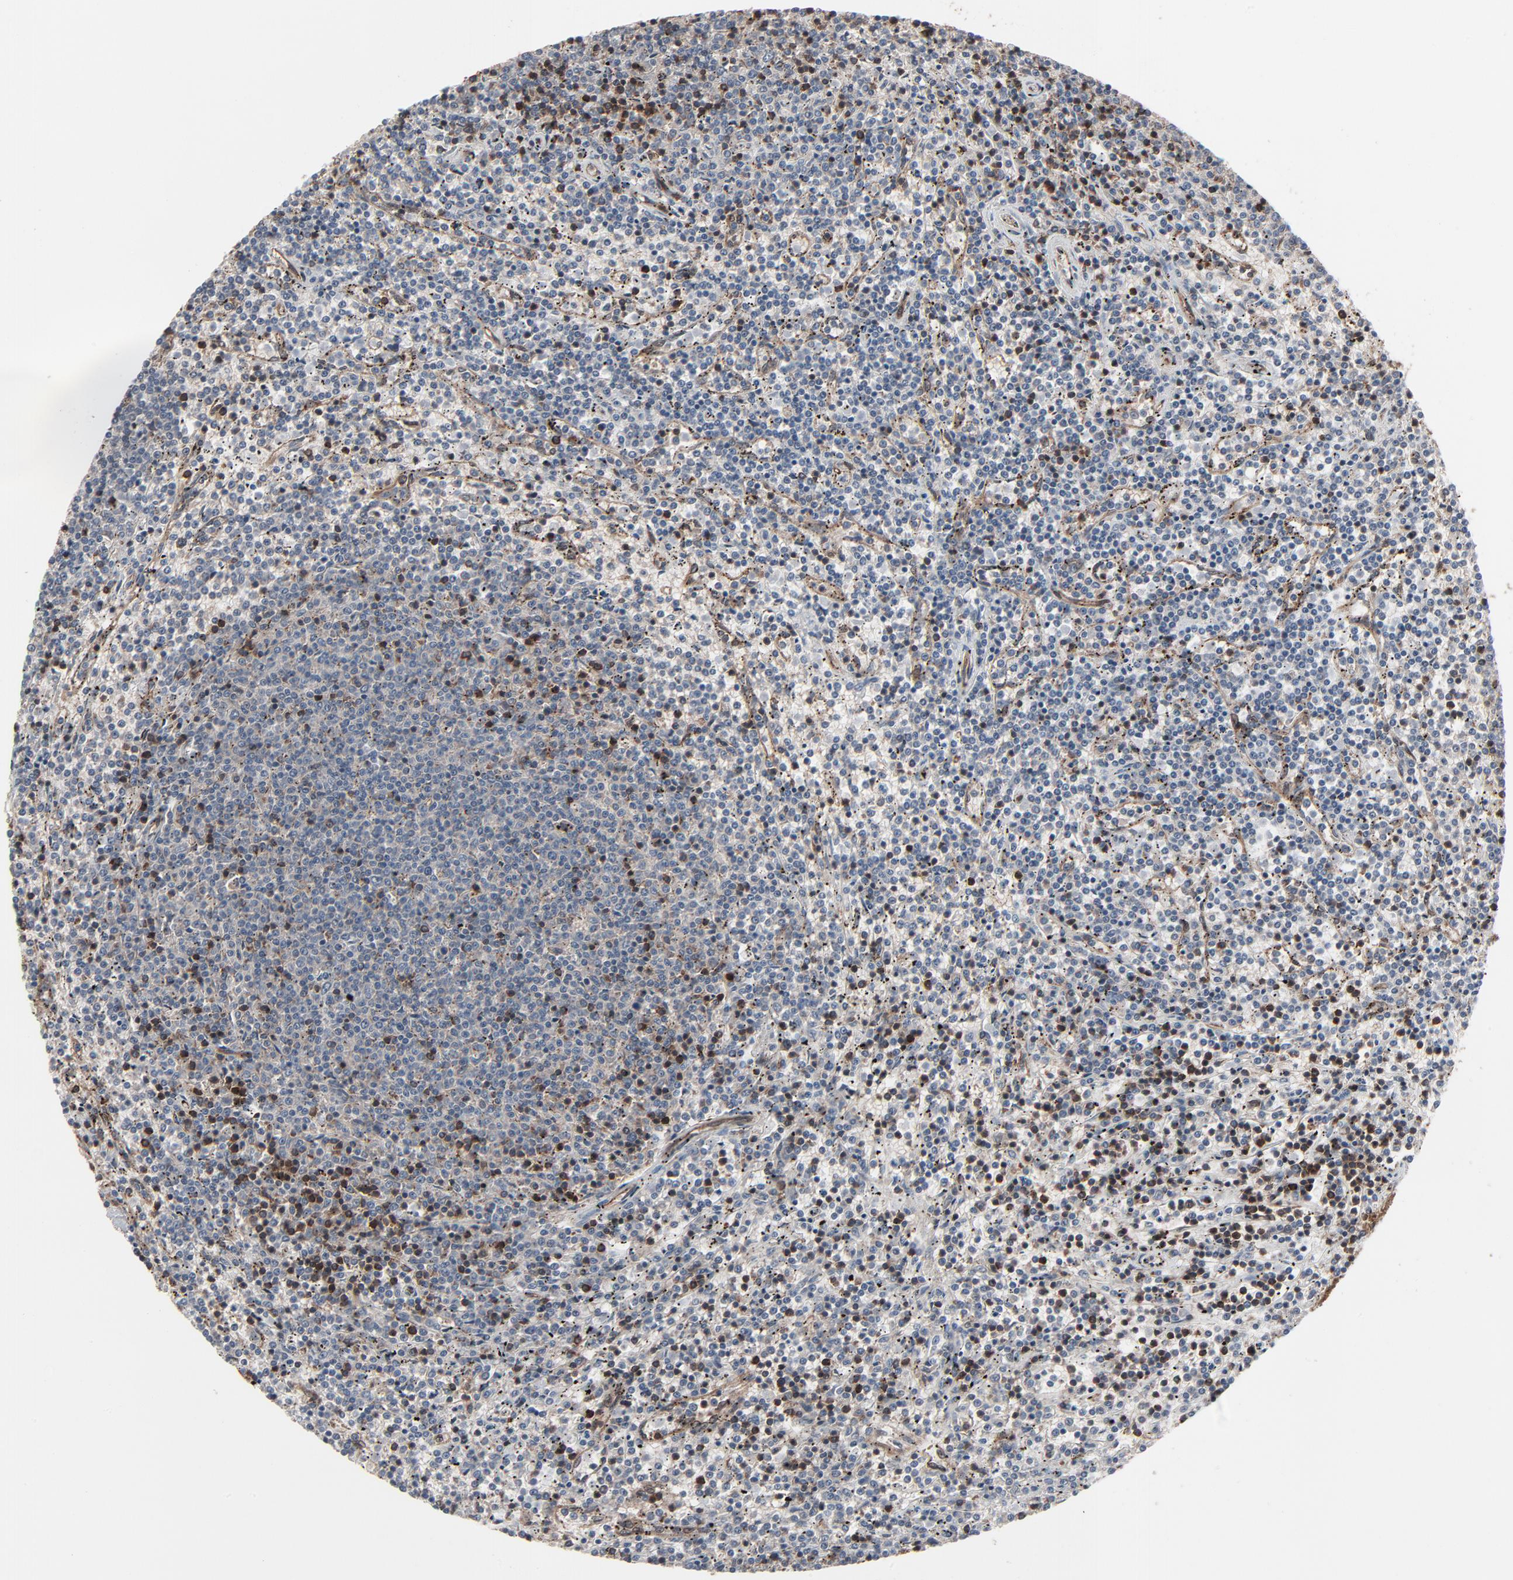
{"staining": {"intensity": "strong", "quantity": "<25%", "location": "cytoplasmic/membranous"}, "tissue": "lymphoma", "cell_type": "Tumor cells", "image_type": "cancer", "snomed": [{"axis": "morphology", "description": "Malignant lymphoma, non-Hodgkin's type, Low grade"}, {"axis": "topography", "description": "Spleen"}], "caption": "Protein staining displays strong cytoplasmic/membranous expression in about <25% of tumor cells in malignant lymphoma, non-Hodgkin's type (low-grade).", "gene": "OPTN", "patient": {"sex": "female", "age": 50}}